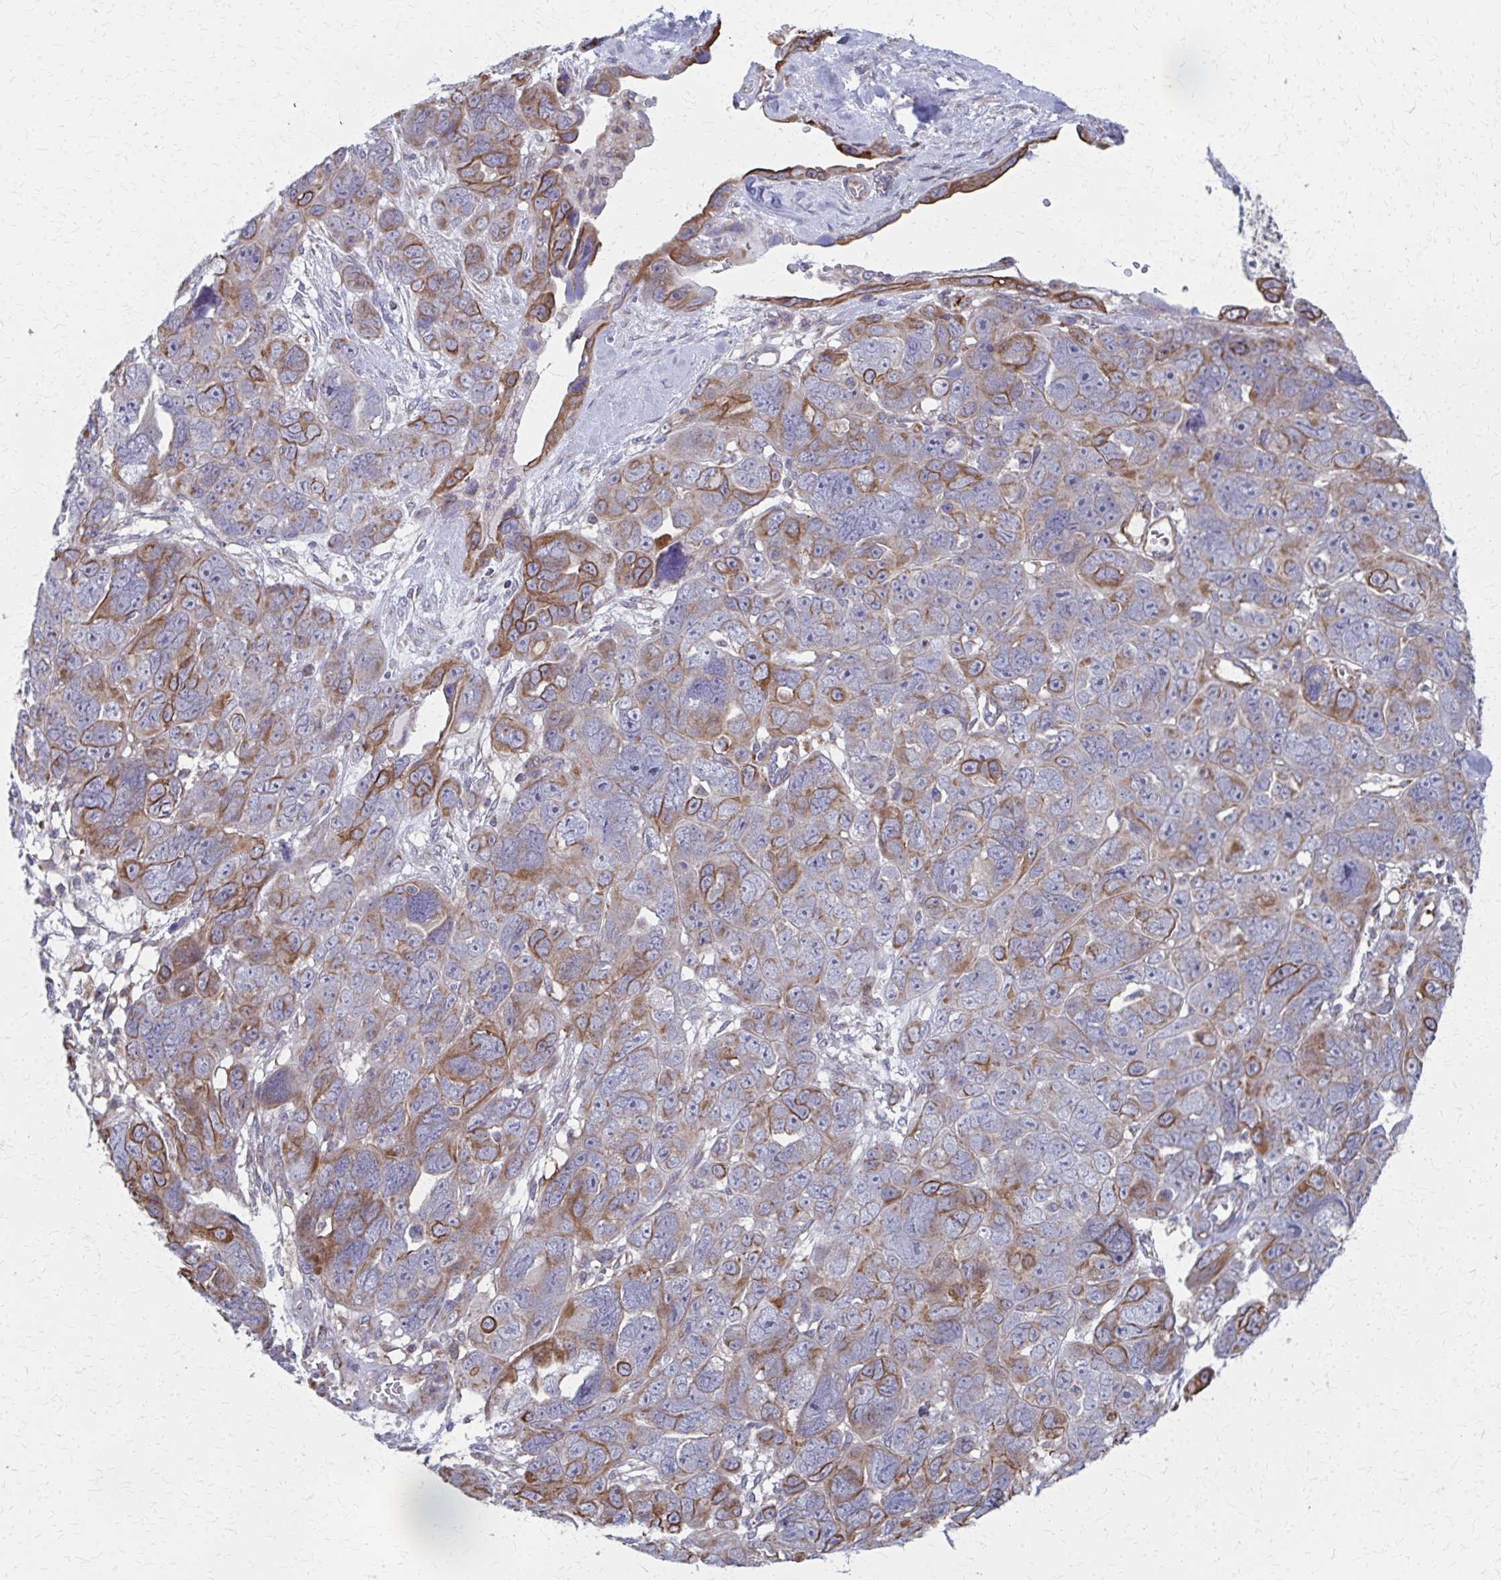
{"staining": {"intensity": "moderate", "quantity": "25%-75%", "location": "cytoplasmic/membranous"}, "tissue": "ovarian cancer", "cell_type": "Tumor cells", "image_type": "cancer", "snomed": [{"axis": "morphology", "description": "Cystadenocarcinoma, serous, NOS"}, {"axis": "topography", "description": "Ovary"}], "caption": "Protein staining demonstrates moderate cytoplasmic/membranous expression in approximately 25%-75% of tumor cells in ovarian cancer. (DAB = brown stain, brightfield microscopy at high magnification).", "gene": "FAHD1", "patient": {"sex": "female", "age": 63}}